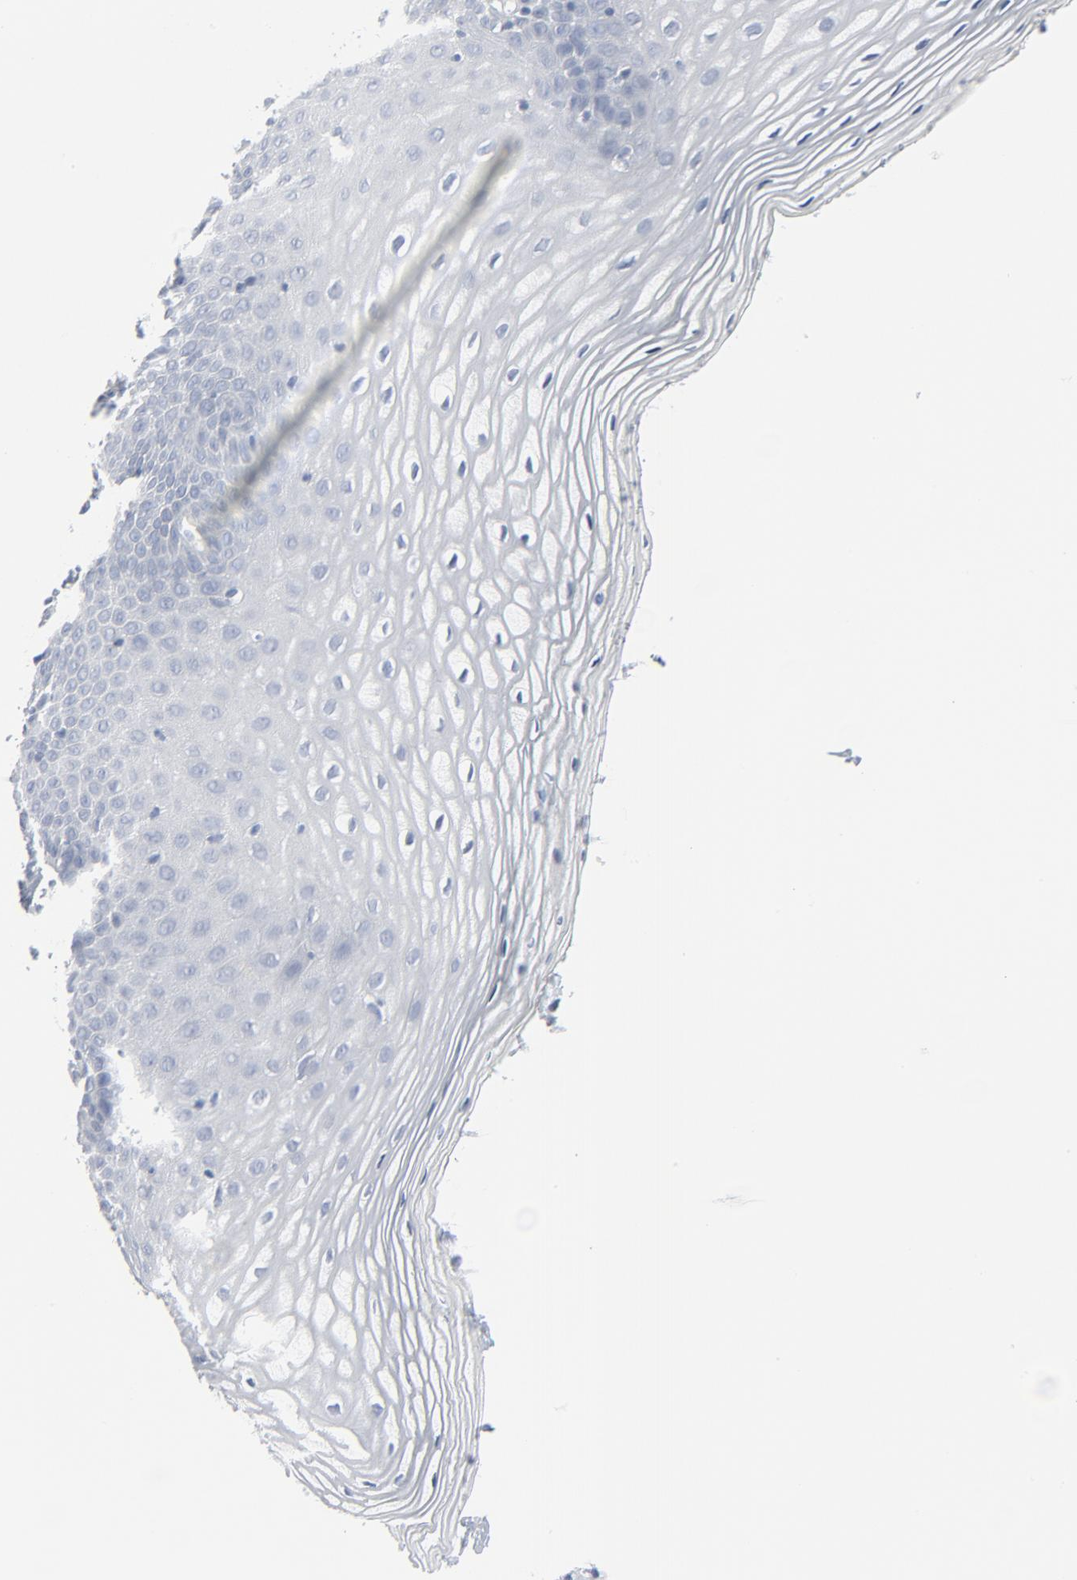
{"staining": {"intensity": "negative", "quantity": "none", "location": "none"}, "tissue": "vagina", "cell_type": "Squamous epithelial cells", "image_type": "normal", "snomed": [{"axis": "morphology", "description": "Normal tissue, NOS"}, {"axis": "topography", "description": "Vagina"}], "caption": "Immunohistochemistry (IHC) histopathology image of benign vagina: human vagina stained with DAB (3,3'-diaminobenzidine) shows no significant protein expression in squamous epithelial cells.", "gene": "MITF", "patient": {"sex": "female", "age": 61}}